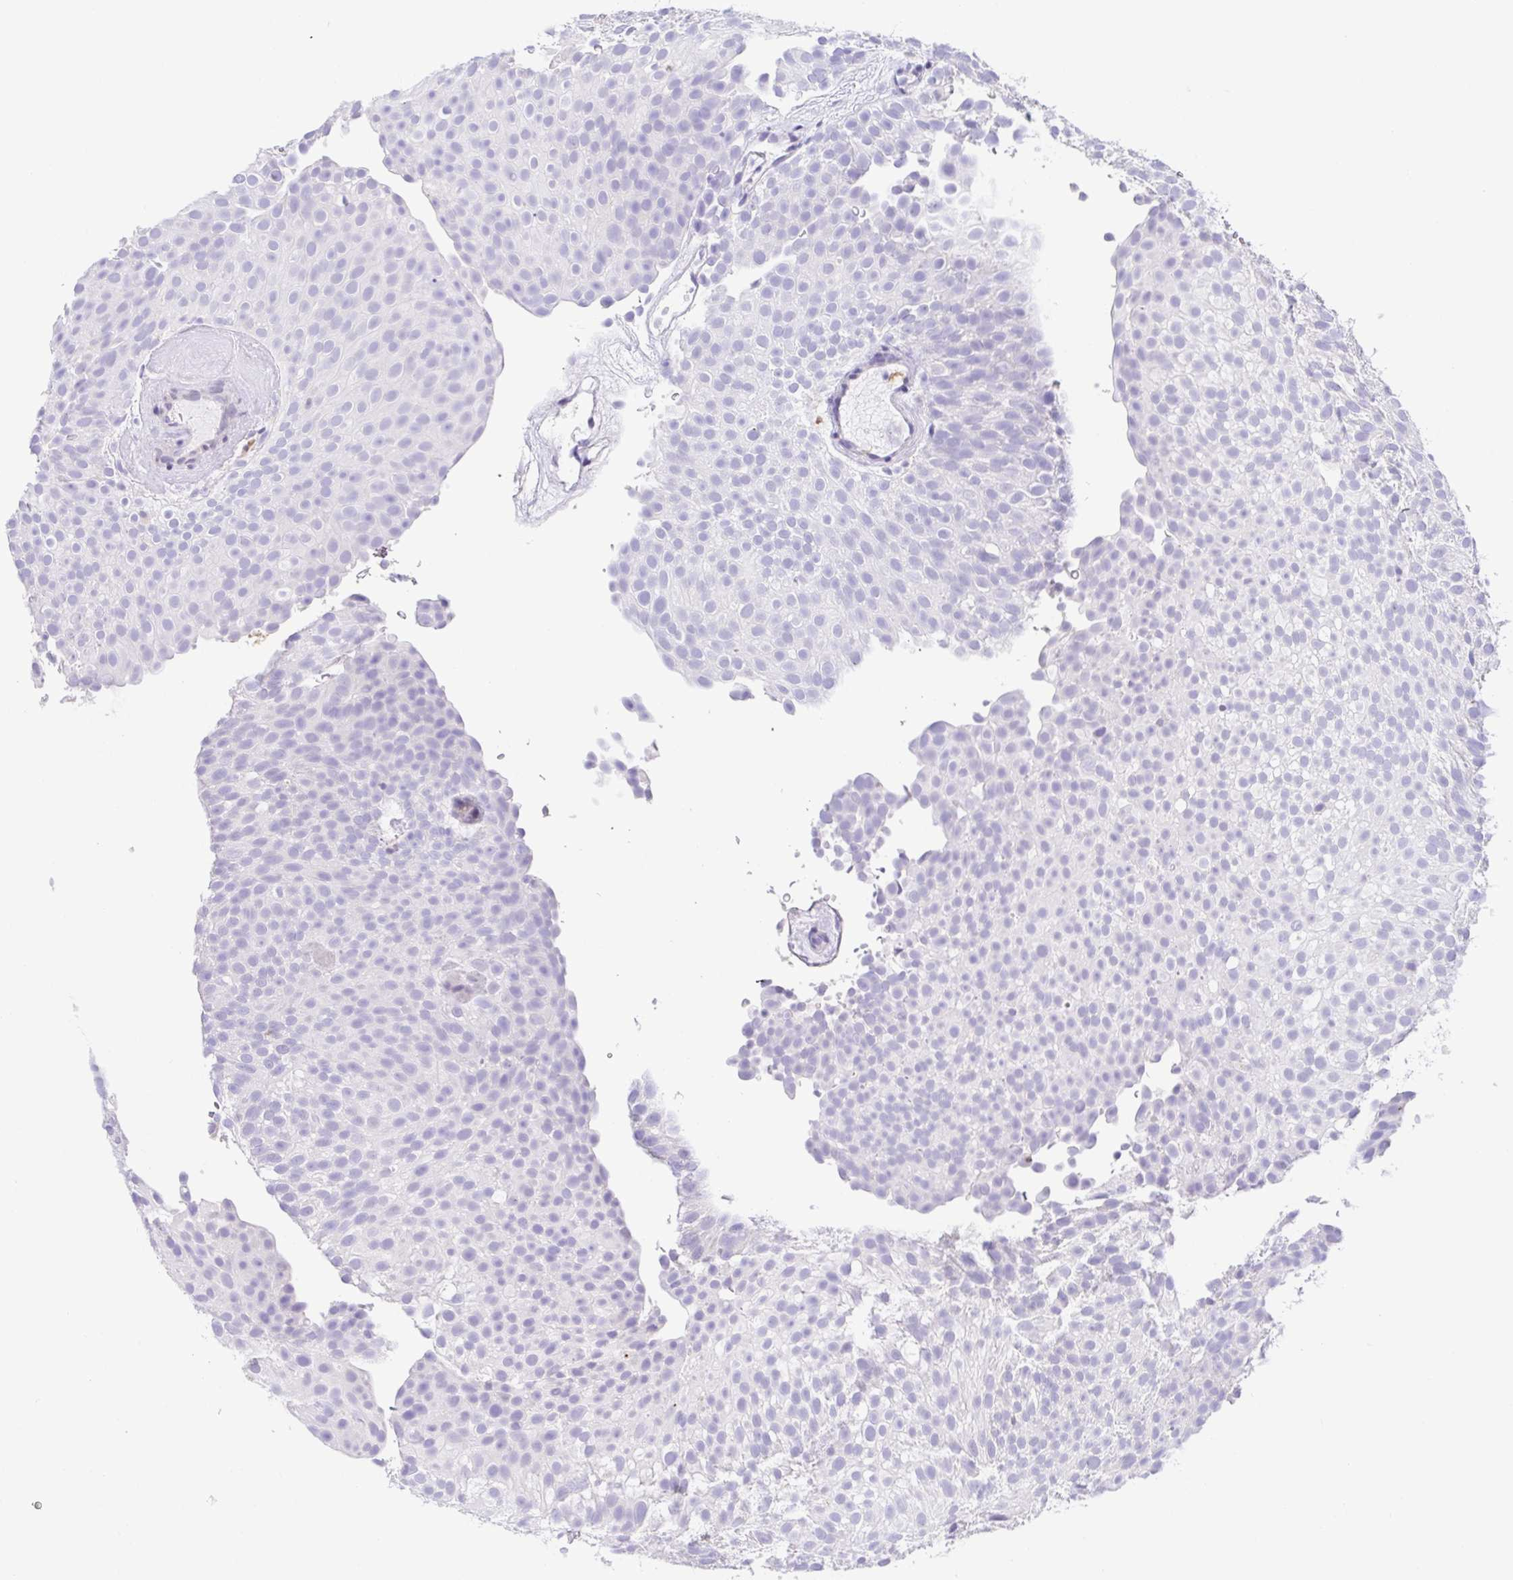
{"staining": {"intensity": "negative", "quantity": "none", "location": "none"}, "tissue": "urothelial cancer", "cell_type": "Tumor cells", "image_type": "cancer", "snomed": [{"axis": "morphology", "description": "Urothelial carcinoma, Low grade"}, {"axis": "topography", "description": "Urinary bladder"}], "caption": "Tumor cells are negative for brown protein staining in low-grade urothelial carcinoma.", "gene": "PGLYRP1", "patient": {"sex": "male", "age": 78}}